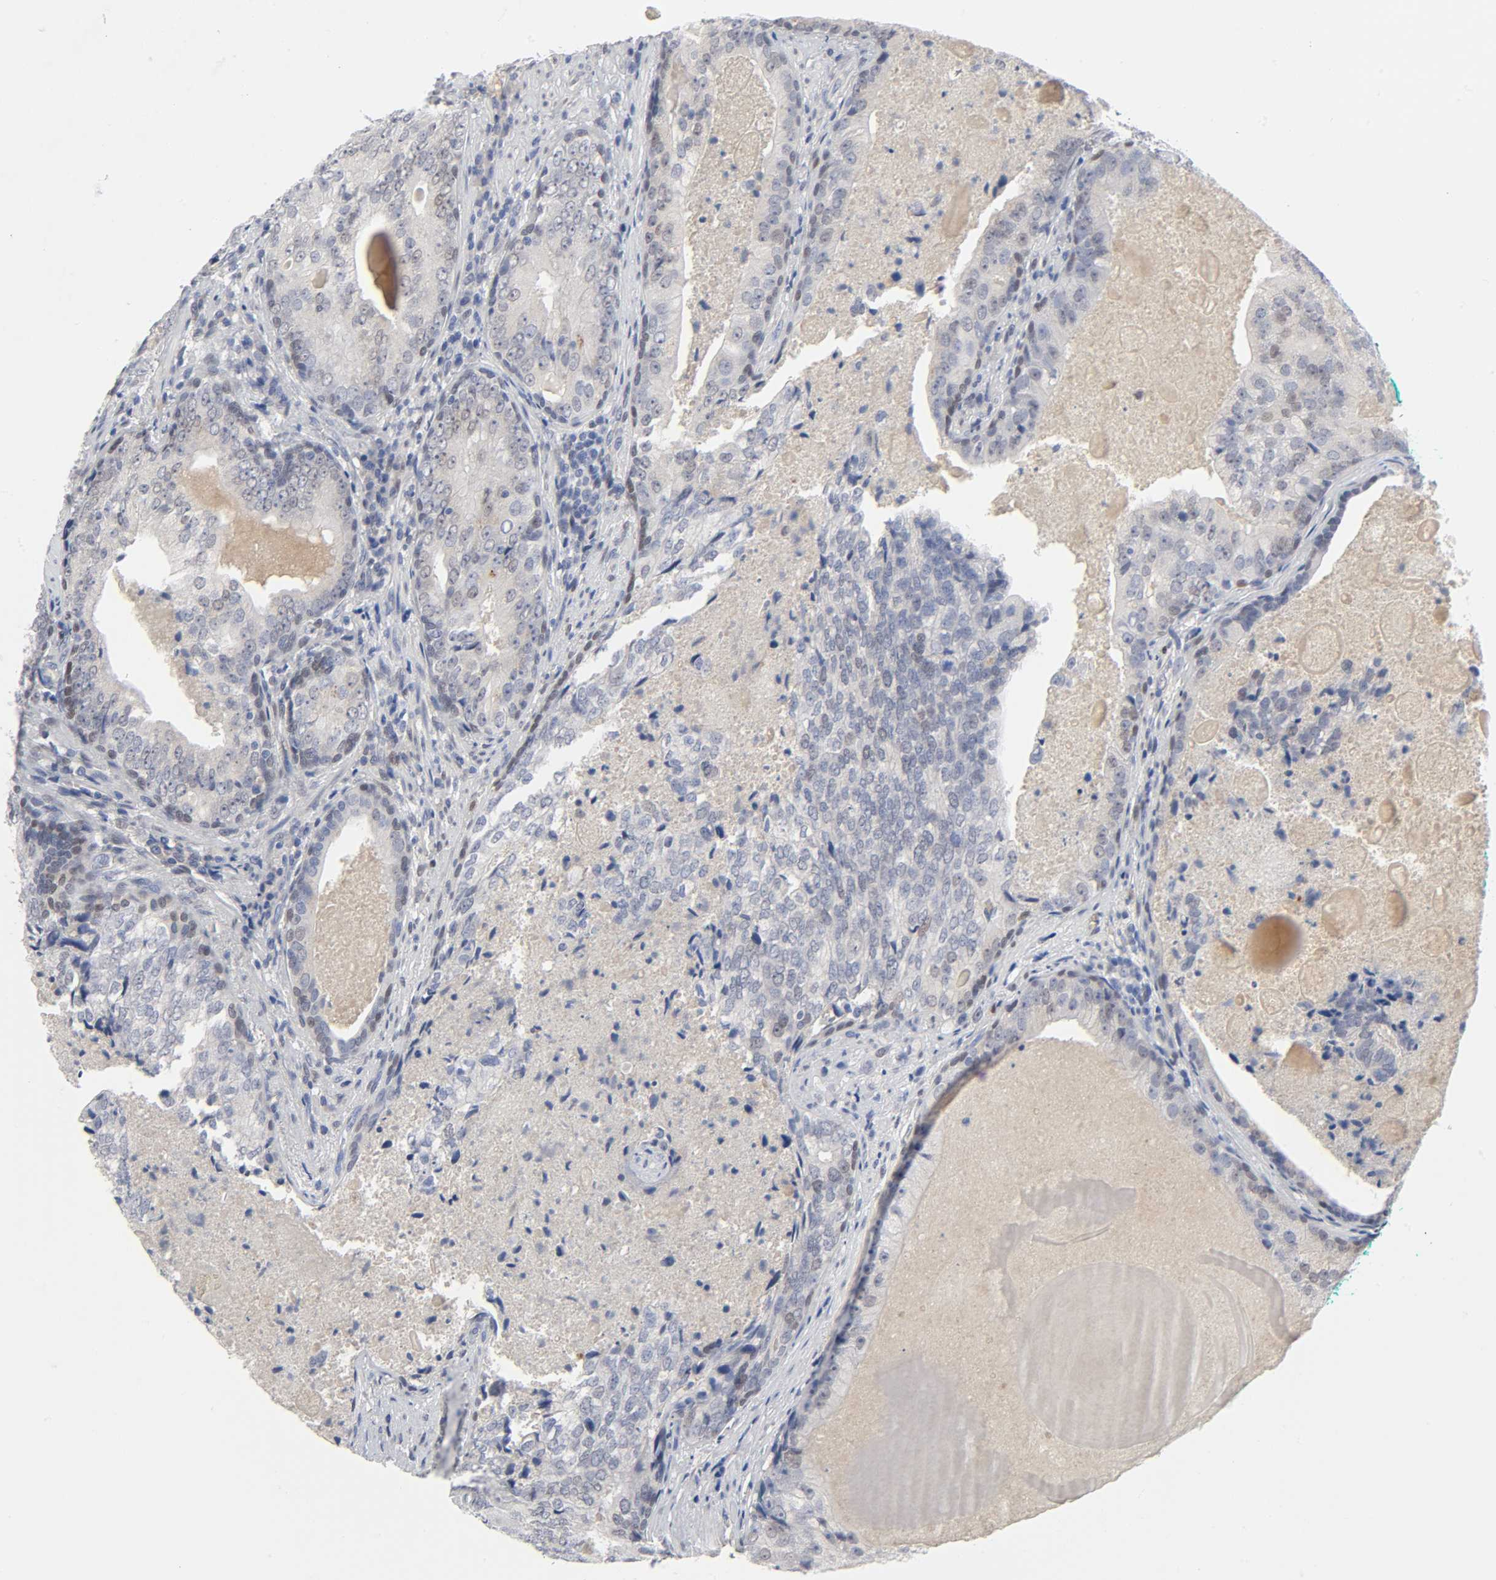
{"staining": {"intensity": "negative", "quantity": "none", "location": "none"}, "tissue": "prostate cancer", "cell_type": "Tumor cells", "image_type": "cancer", "snomed": [{"axis": "morphology", "description": "Adenocarcinoma, High grade"}, {"axis": "topography", "description": "Prostate"}], "caption": "This image is of prostate cancer (adenocarcinoma (high-grade)) stained with immunohistochemistry to label a protein in brown with the nuclei are counter-stained blue. There is no expression in tumor cells. Nuclei are stained in blue.", "gene": "SALL2", "patient": {"sex": "male", "age": 66}}